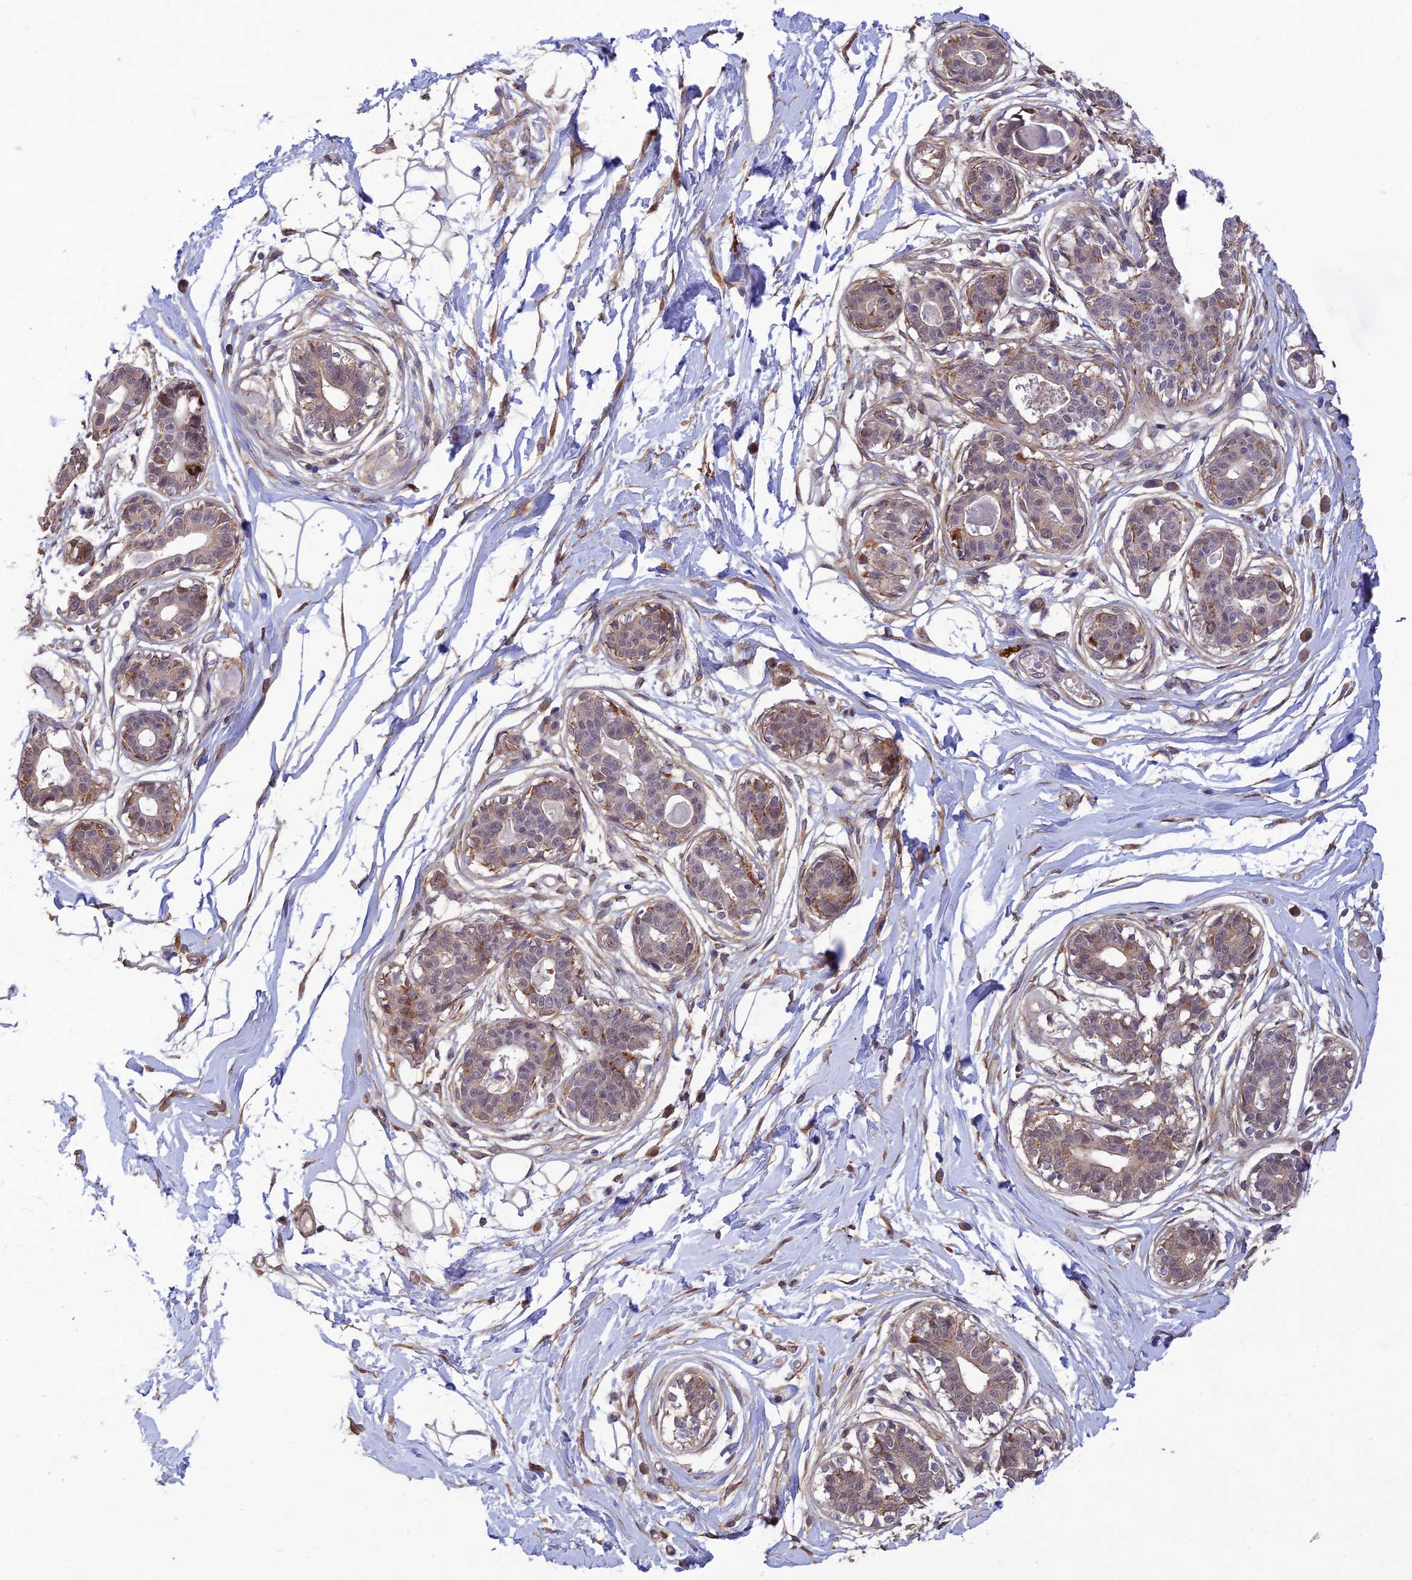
{"staining": {"intensity": "negative", "quantity": "none", "location": "none"}, "tissue": "breast", "cell_type": "Adipocytes", "image_type": "normal", "snomed": [{"axis": "morphology", "description": "Normal tissue, NOS"}, {"axis": "topography", "description": "Breast"}], "caption": "An image of human breast is negative for staining in adipocytes. (Brightfield microscopy of DAB (3,3'-diaminobenzidine) immunohistochemistry (IHC) at high magnification).", "gene": "PAGR1", "patient": {"sex": "female", "age": 45}}